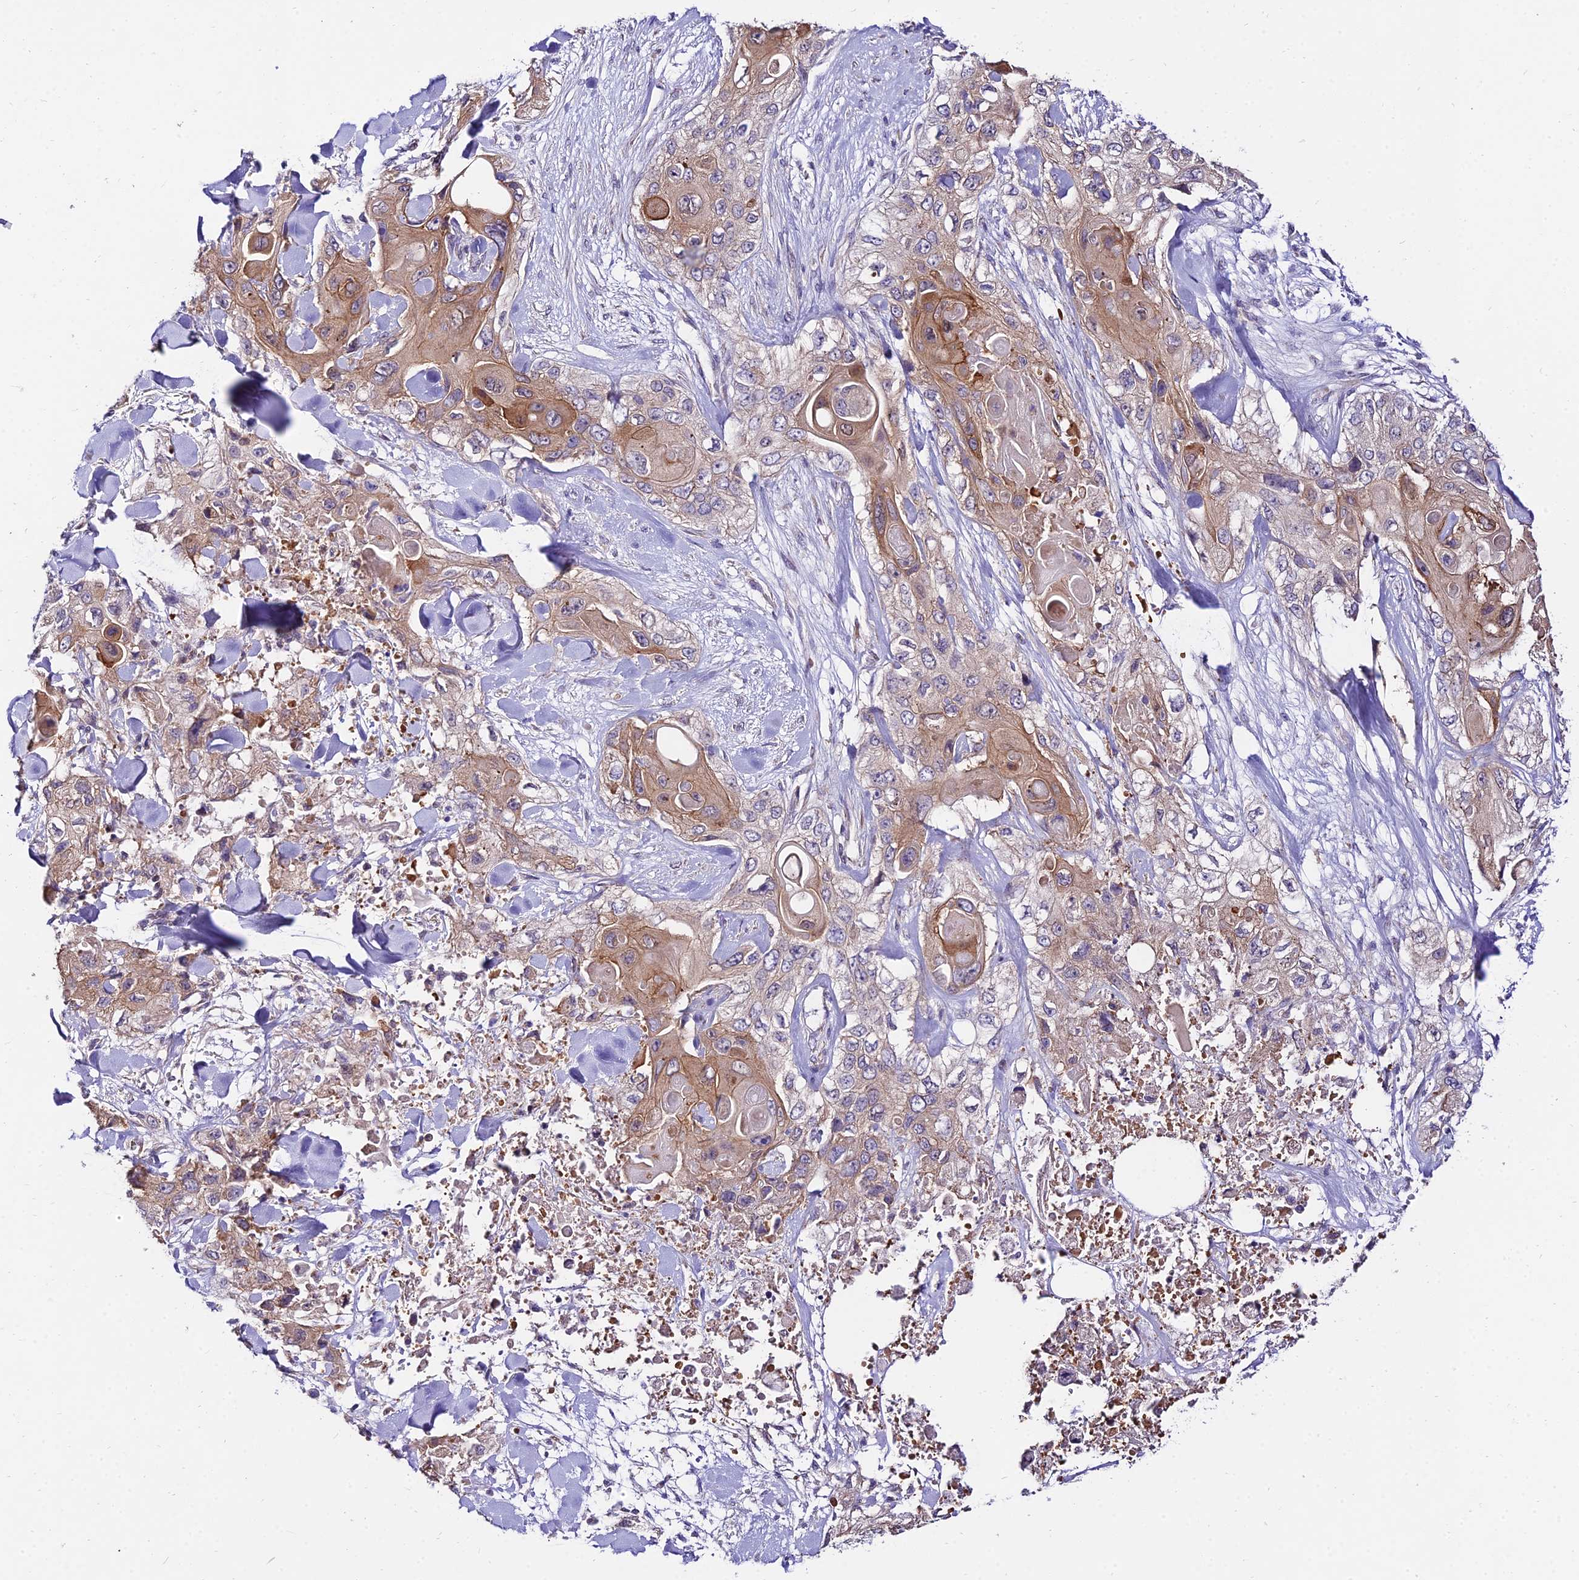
{"staining": {"intensity": "weak", "quantity": ">75%", "location": "cytoplasmic/membranous"}, "tissue": "skin cancer", "cell_type": "Tumor cells", "image_type": "cancer", "snomed": [{"axis": "morphology", "description": "Normal tissue, NOS"}, {"axis": "morphology", "description": "Squamous cell carcinoma, NOS"}, {"axis": "topography", "description": "Skin"}], "caption": "Protein analysis of skin squamous cell carcinoma tissue exhibits weak cytoplasmic/membranous expression in about >75% of tumor cells.", "gene": "C6orf132", "patient": {"sex": "male", "age": 72}}